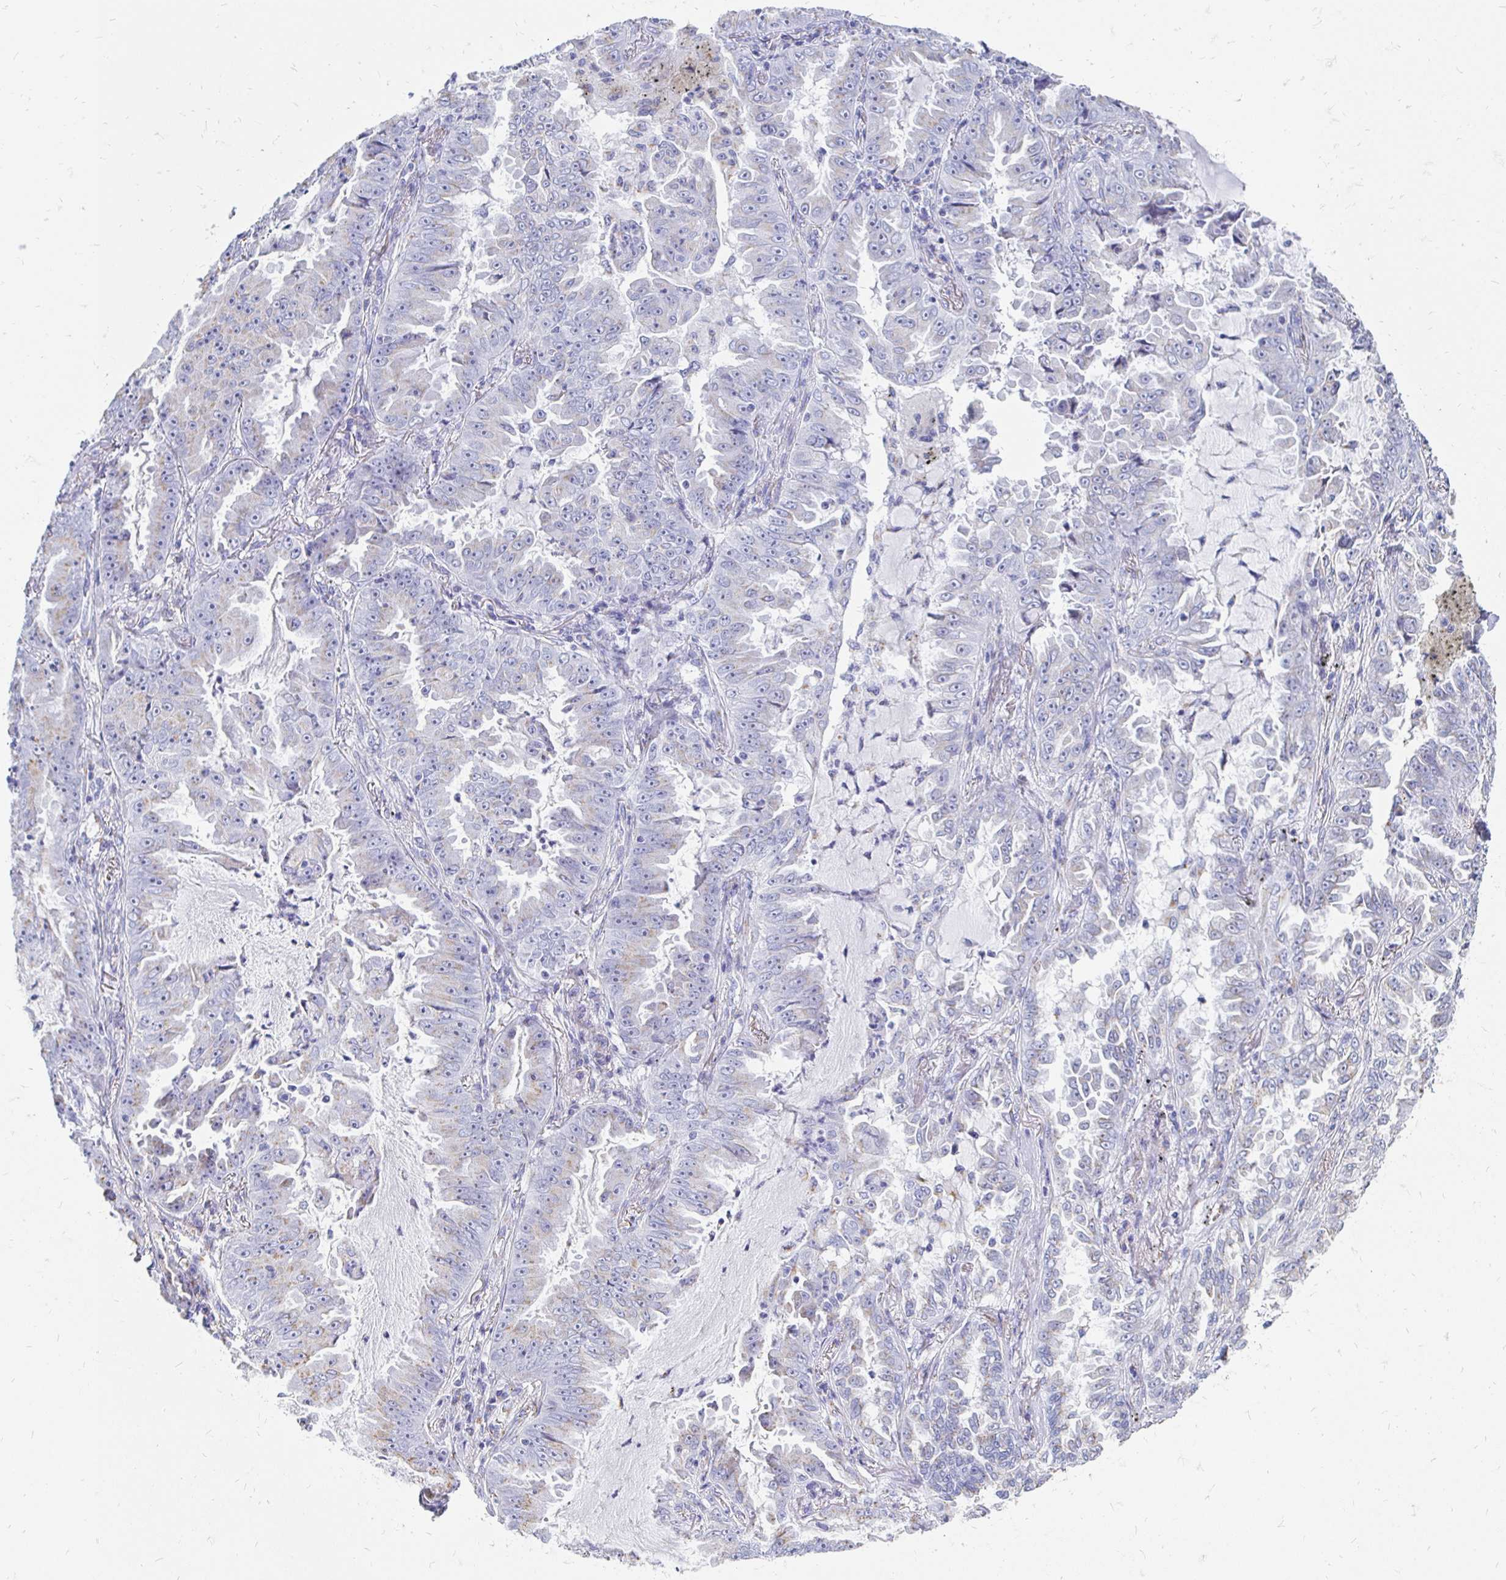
{"staining": {"intensity": "weak", "quantity": "<25%", "location": "cytoplasmic/membranous"}, "tissue": "lung cancer", "cell_type": "Tumor cells", "image_type": "cancer", "snomed": [{"axis": "morphology", "description": "Adenocarcinoma, NOS"}, {"axis": "topography", "description": "Lung"}], "caption": "An IHC micrograph of lung cancer (adenocarcinoma) is shown. There is no staining in tumor cells of lung cancer (adenocarcinoma).", "gene": "PAGE4", "patient": {"sex": "female", "age": 52}}